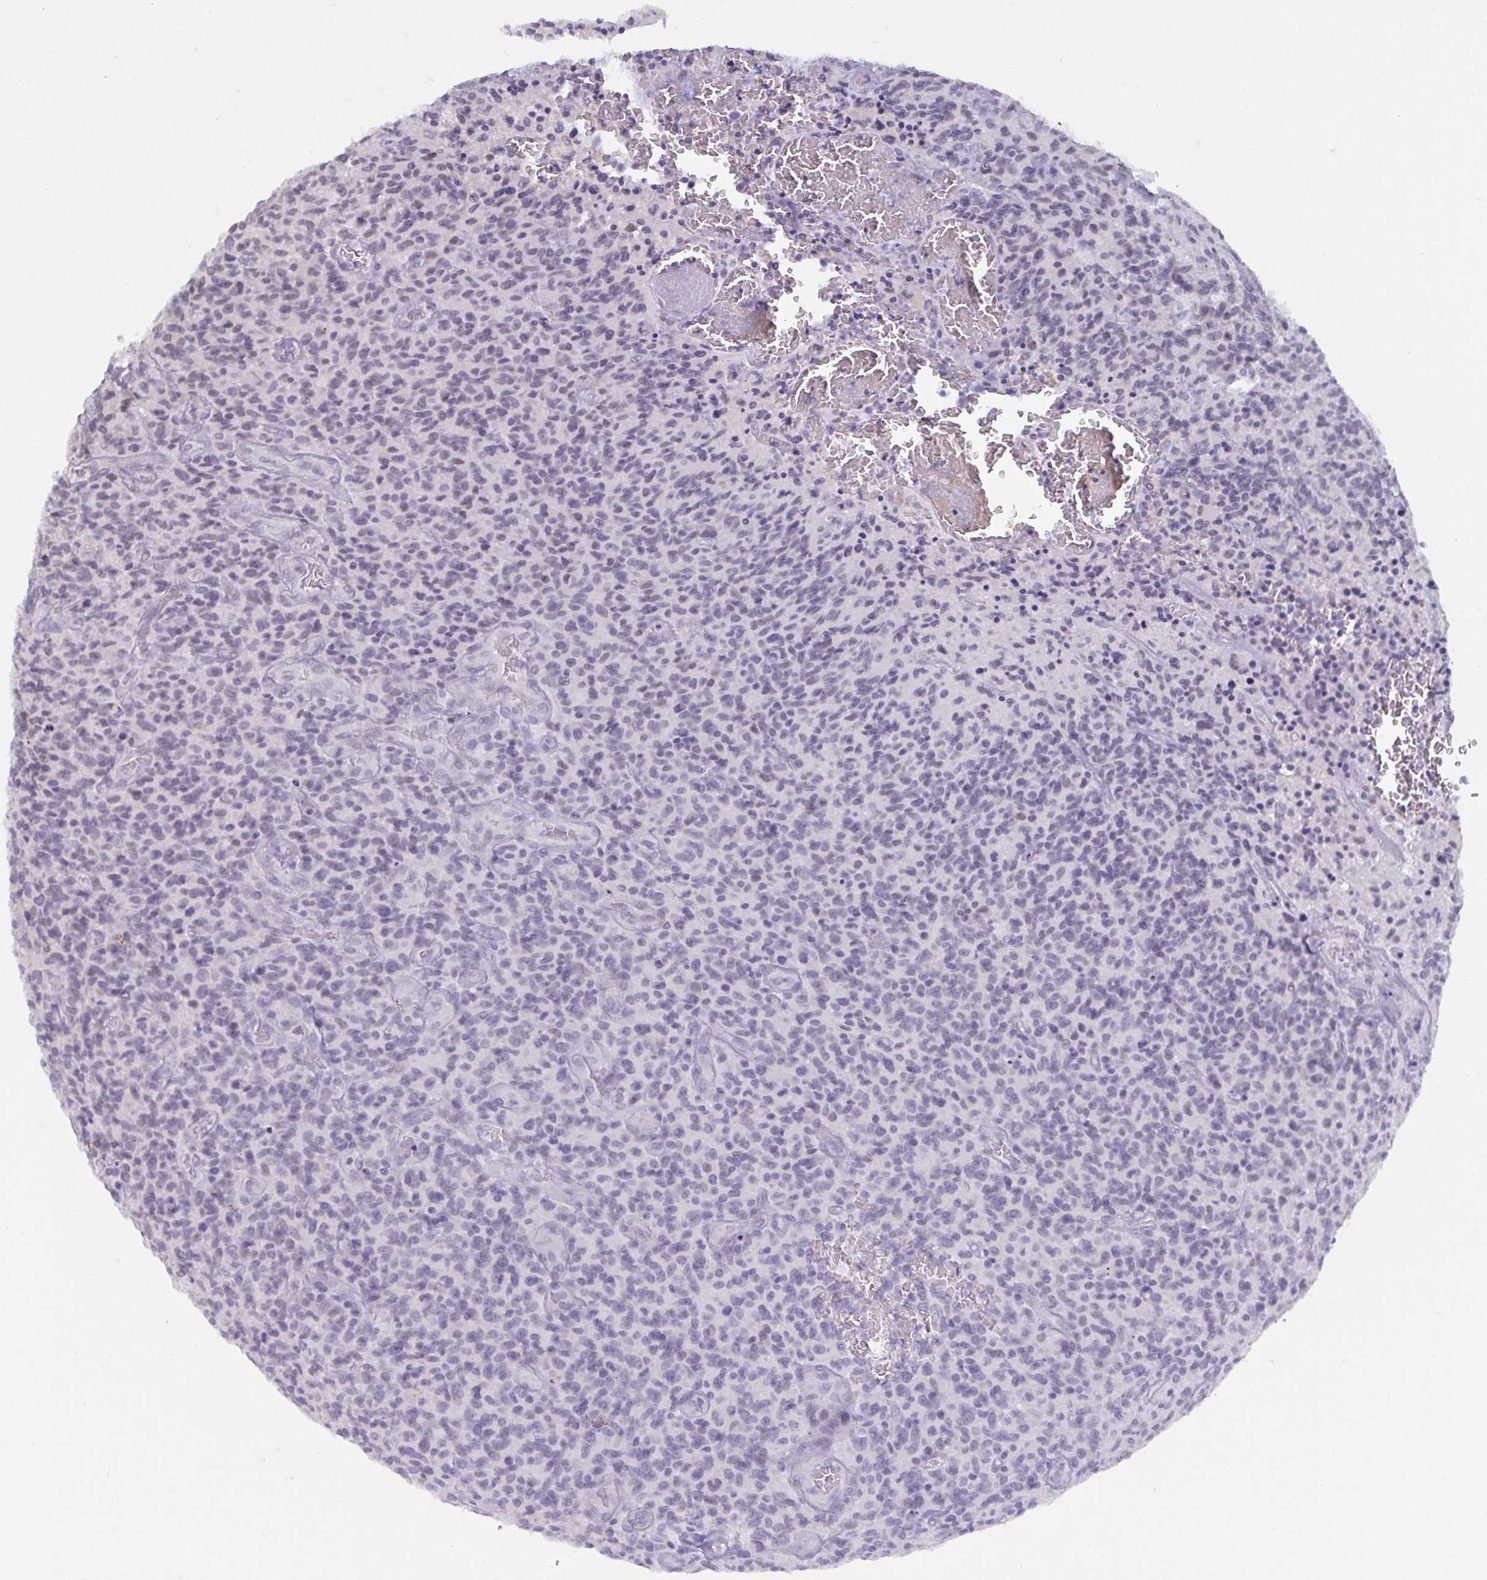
{"staining": {"intensity": "negative", "quantity": "none", "location": "none"}, "tissue": "glioma", "cell_type": "Tumor cells", "image_type": "cancer", "snomed": [{"axis": "morphology", "description": "Glioma, malignant, High grade"}, {"axis": "topography", "description": "Brain"}], "caption": "Tumor cells show no significant expression in glioma. (DAB IHC with hematoxylin counter stain).", "gene": "SERPINB13", "patient": {"sex": "male", "age": 76}}